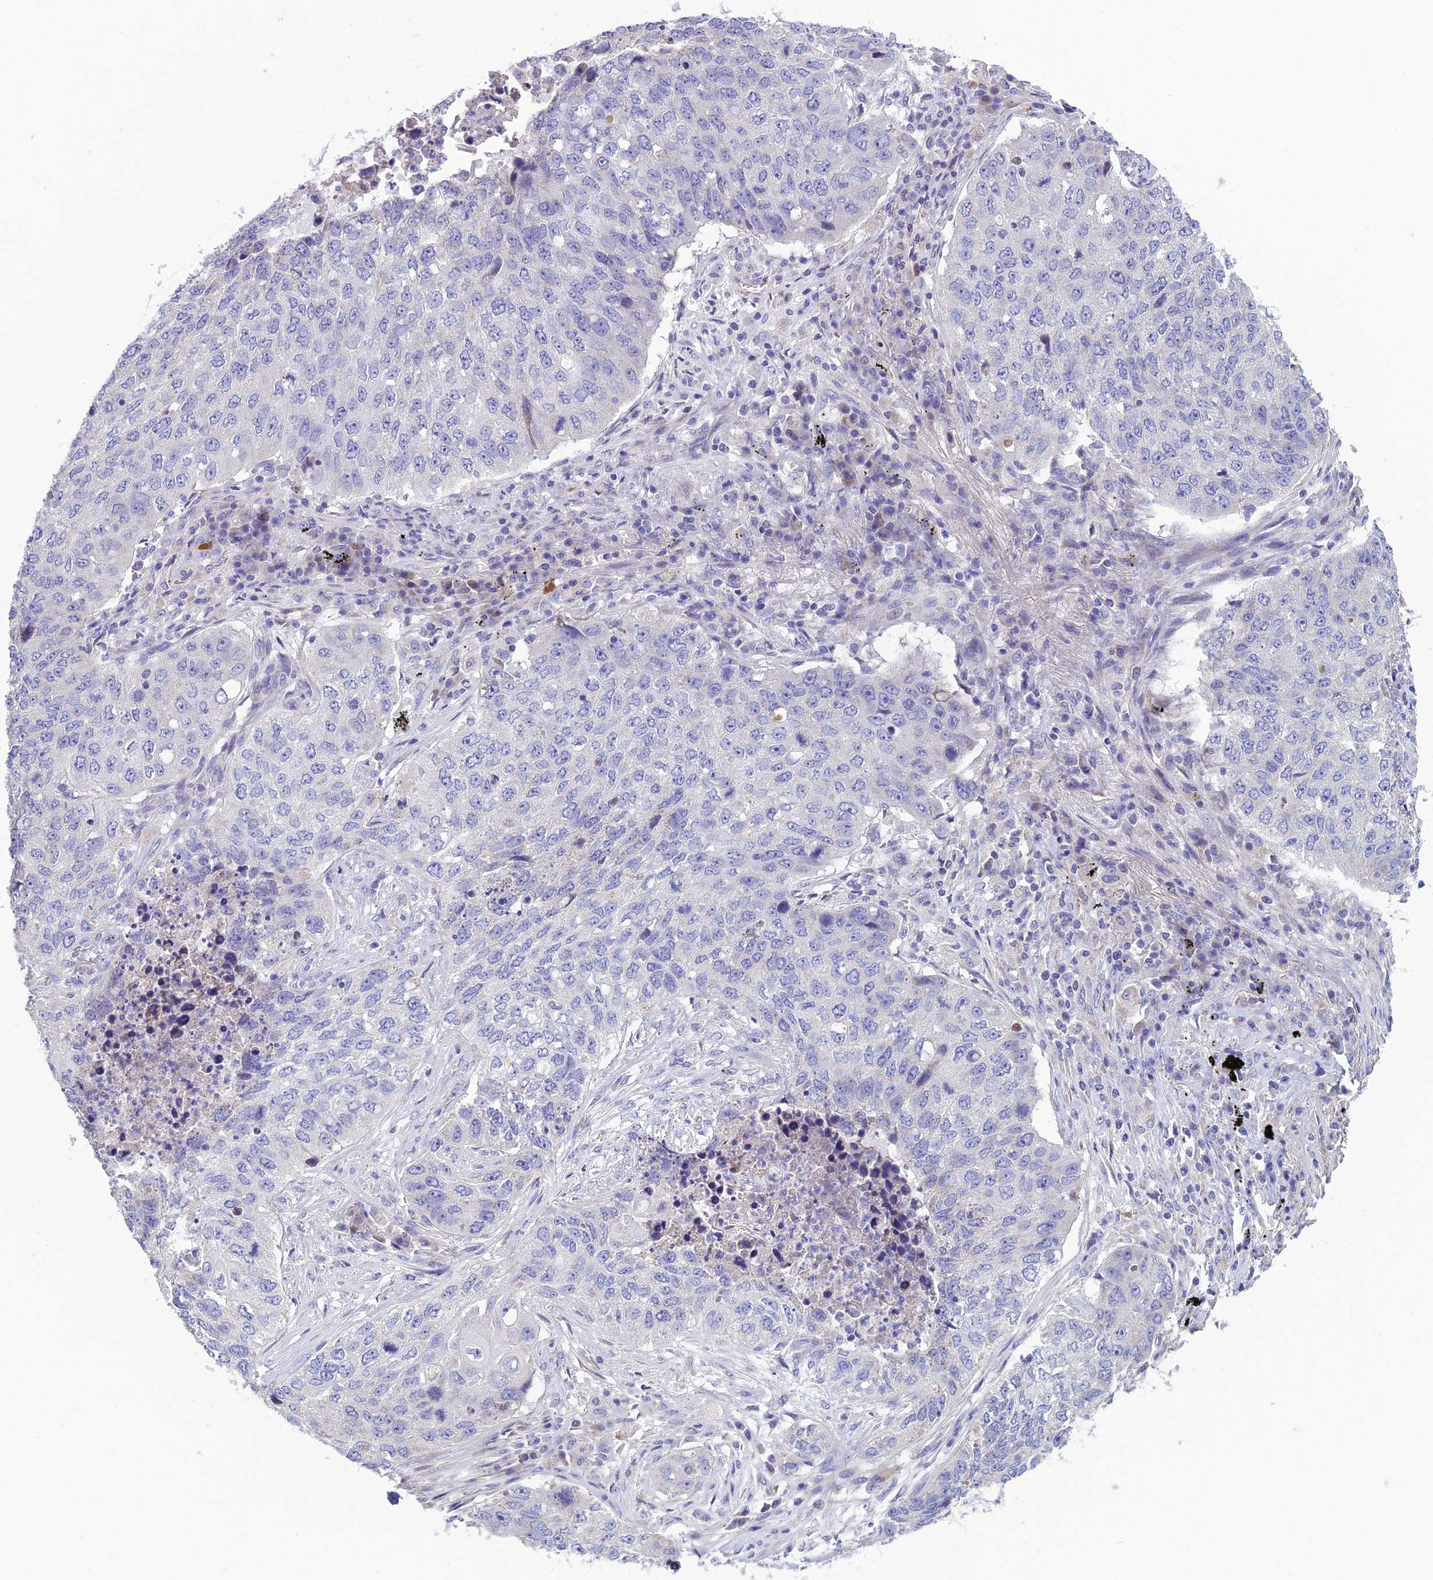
{"staining": {"intensity": "negative", "quantity": "none", "location": "none"}, "tissue": "lung cancer", "cell_type": "Tumor cells", "image_type": "cancer", "snomed": [{"axis": "morphology", "description": "Squamous cell carcinoma, NOS"}, {"axis": "topography", "description": "Lung"}], "caption": "Lung cancer was stained to show a protein in brown. There is no significant positivity in tumor cells. (Brightfield microscopy of DAB (3,3'-diaminobenzidine) immunohistochemistry (IHC) at high magnification).", "gene": "BHMT2", "patient": {"sex": "female", "age": 63}}